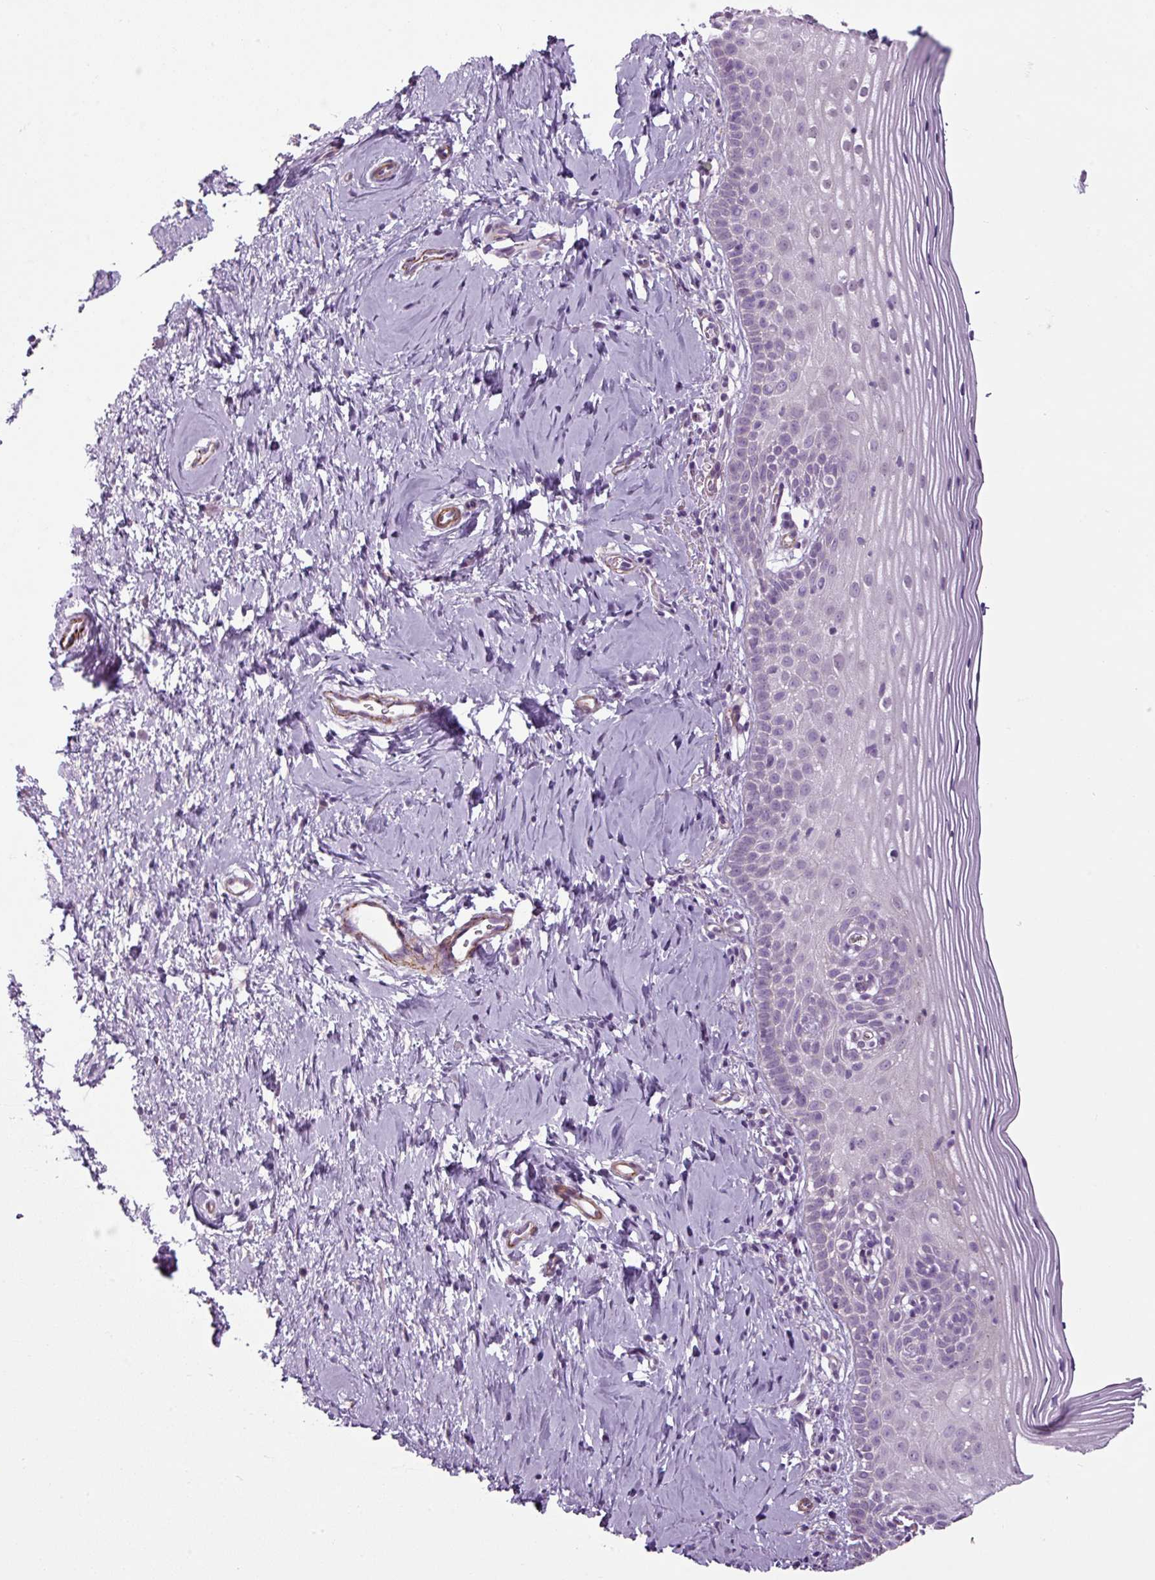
{"staining": {"intensity": "weak", "quantity": "<25%", "location": "nuclear"}, "tissue": "cervix", "cell_type": "Glandular cells", "image_type": "normal", "snomed": [{"axis": "morphology", "description": "Normal tissue, NOS"}, {"axis": "topography", "description": "Cervix"}], "caption": "A high-resolution image shows immunohistochemistry staining of normal cervix, which shows no significant positivity in glandular cells.", "gene": "ATP10A", "patient": {"sex": "female", "age": 44}}